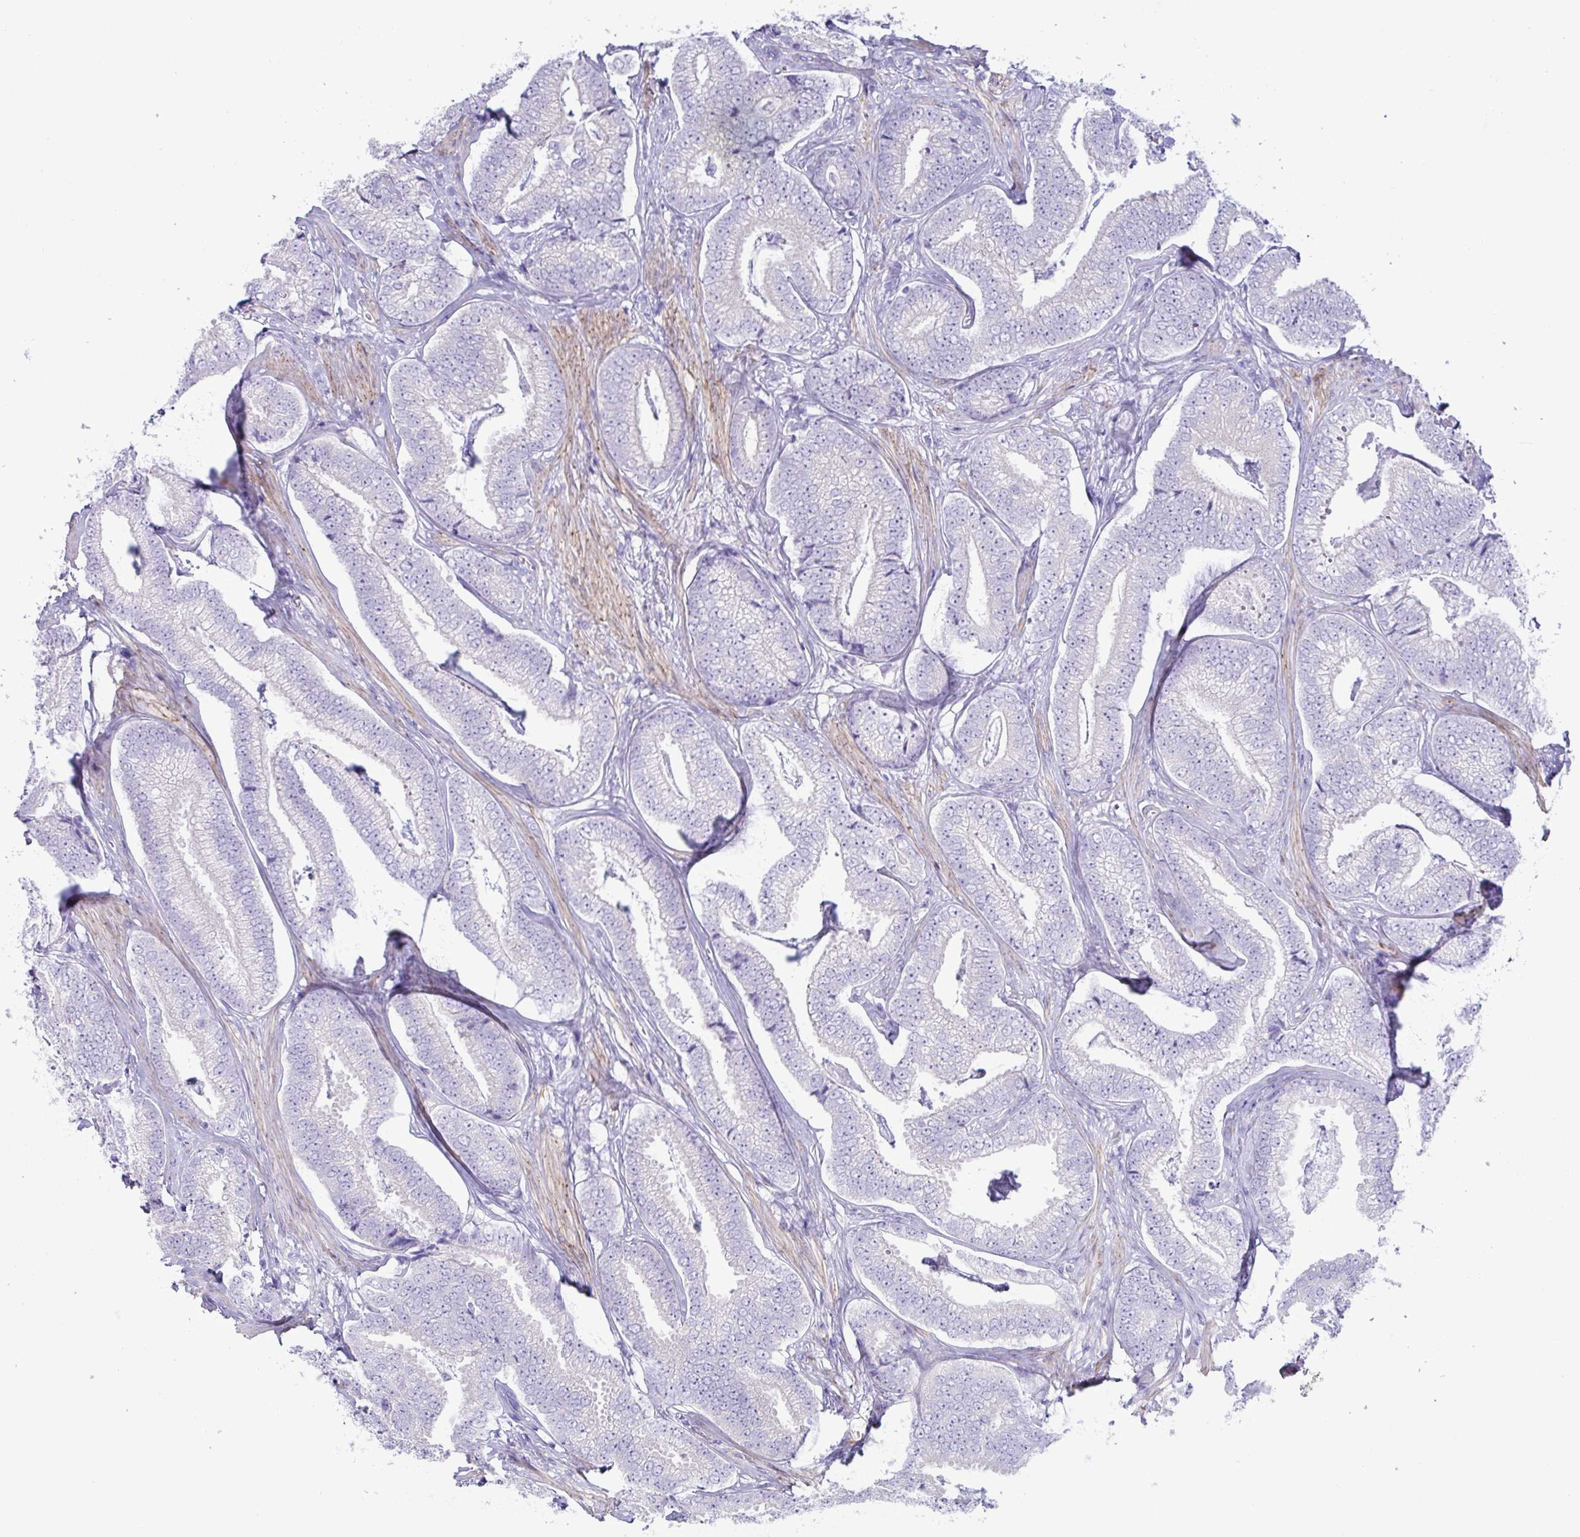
{"staining": {"intensity": "negative", "quantity": "none", "location": "none"}, "tissue": "prostate cancer", "cell_type": "Tumor cells", "image_type": "cancer", "snomed": [{"axis": "morphology", "description": "Adenocarcinoma, Low grade"}, {"axis": "topography", "description": "Prostate"}], "caption": "IHC of adenocarcinoma (low-grade) (prostate) demonstrates no staining in tumor cells.", "gene": "MED11", "patient": {"sex": "male", "age": 63}}